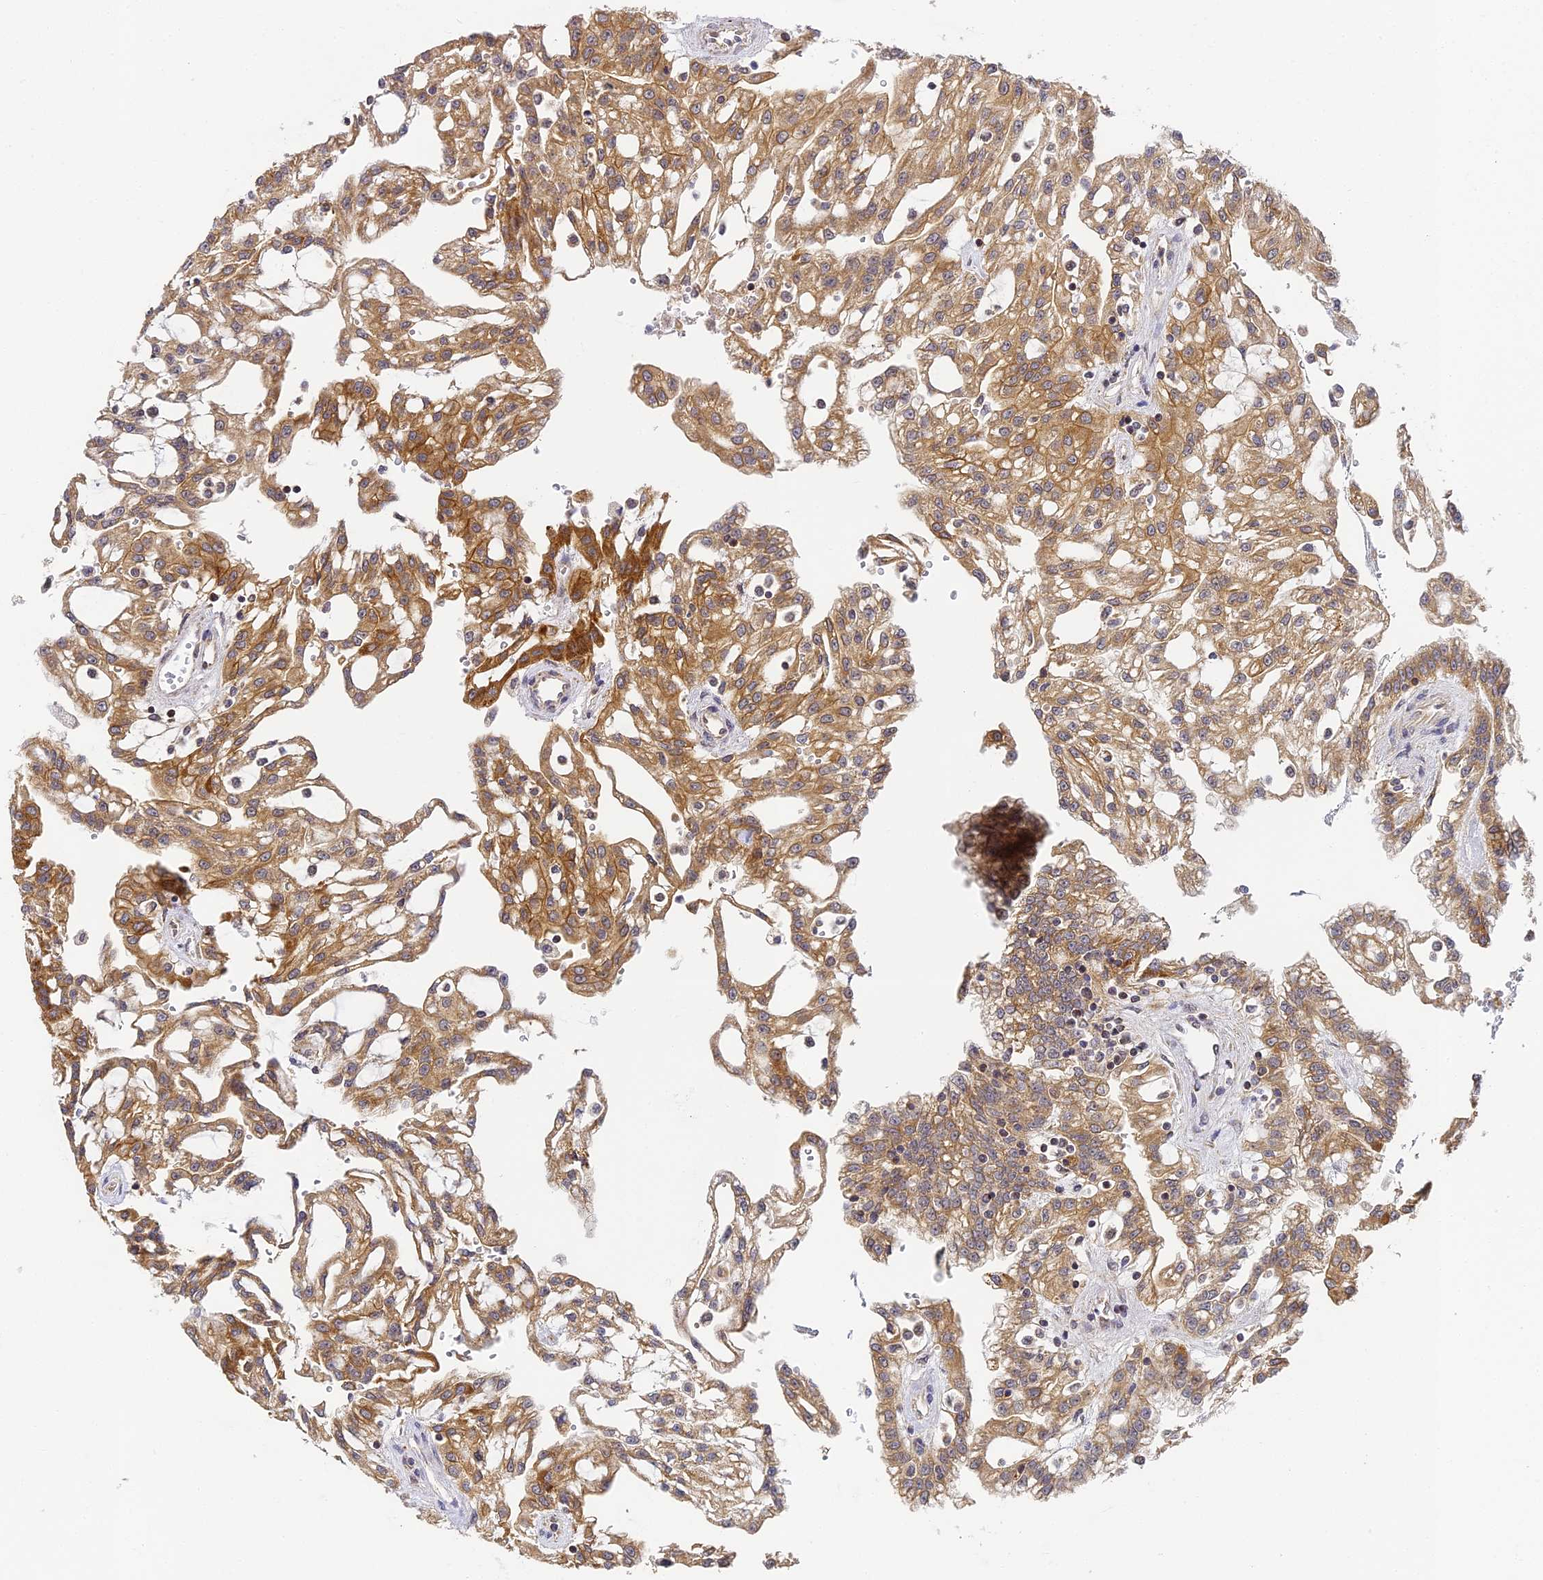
{"staining": {"intensity": "moderate", "quantity": ">75%", "location": "cytoplasmic/membranous"}, "tissue": "renal cancer", "cell_type": "Tumor cells", "image_type": "cancer", "snomed": [{"axis": "morphology", "description": "Adenocarcinoma, NOS"}, {"axis": "topography", "description": "Kidney"}], "caption": "Moderate cytoplasmic/membranous expression for a protein is present in about >75% of tumor cells of renal adenocarcinoma using IHC.", "gene": "DNAAF10", "patient": {"sex": "male", "age": 63}}